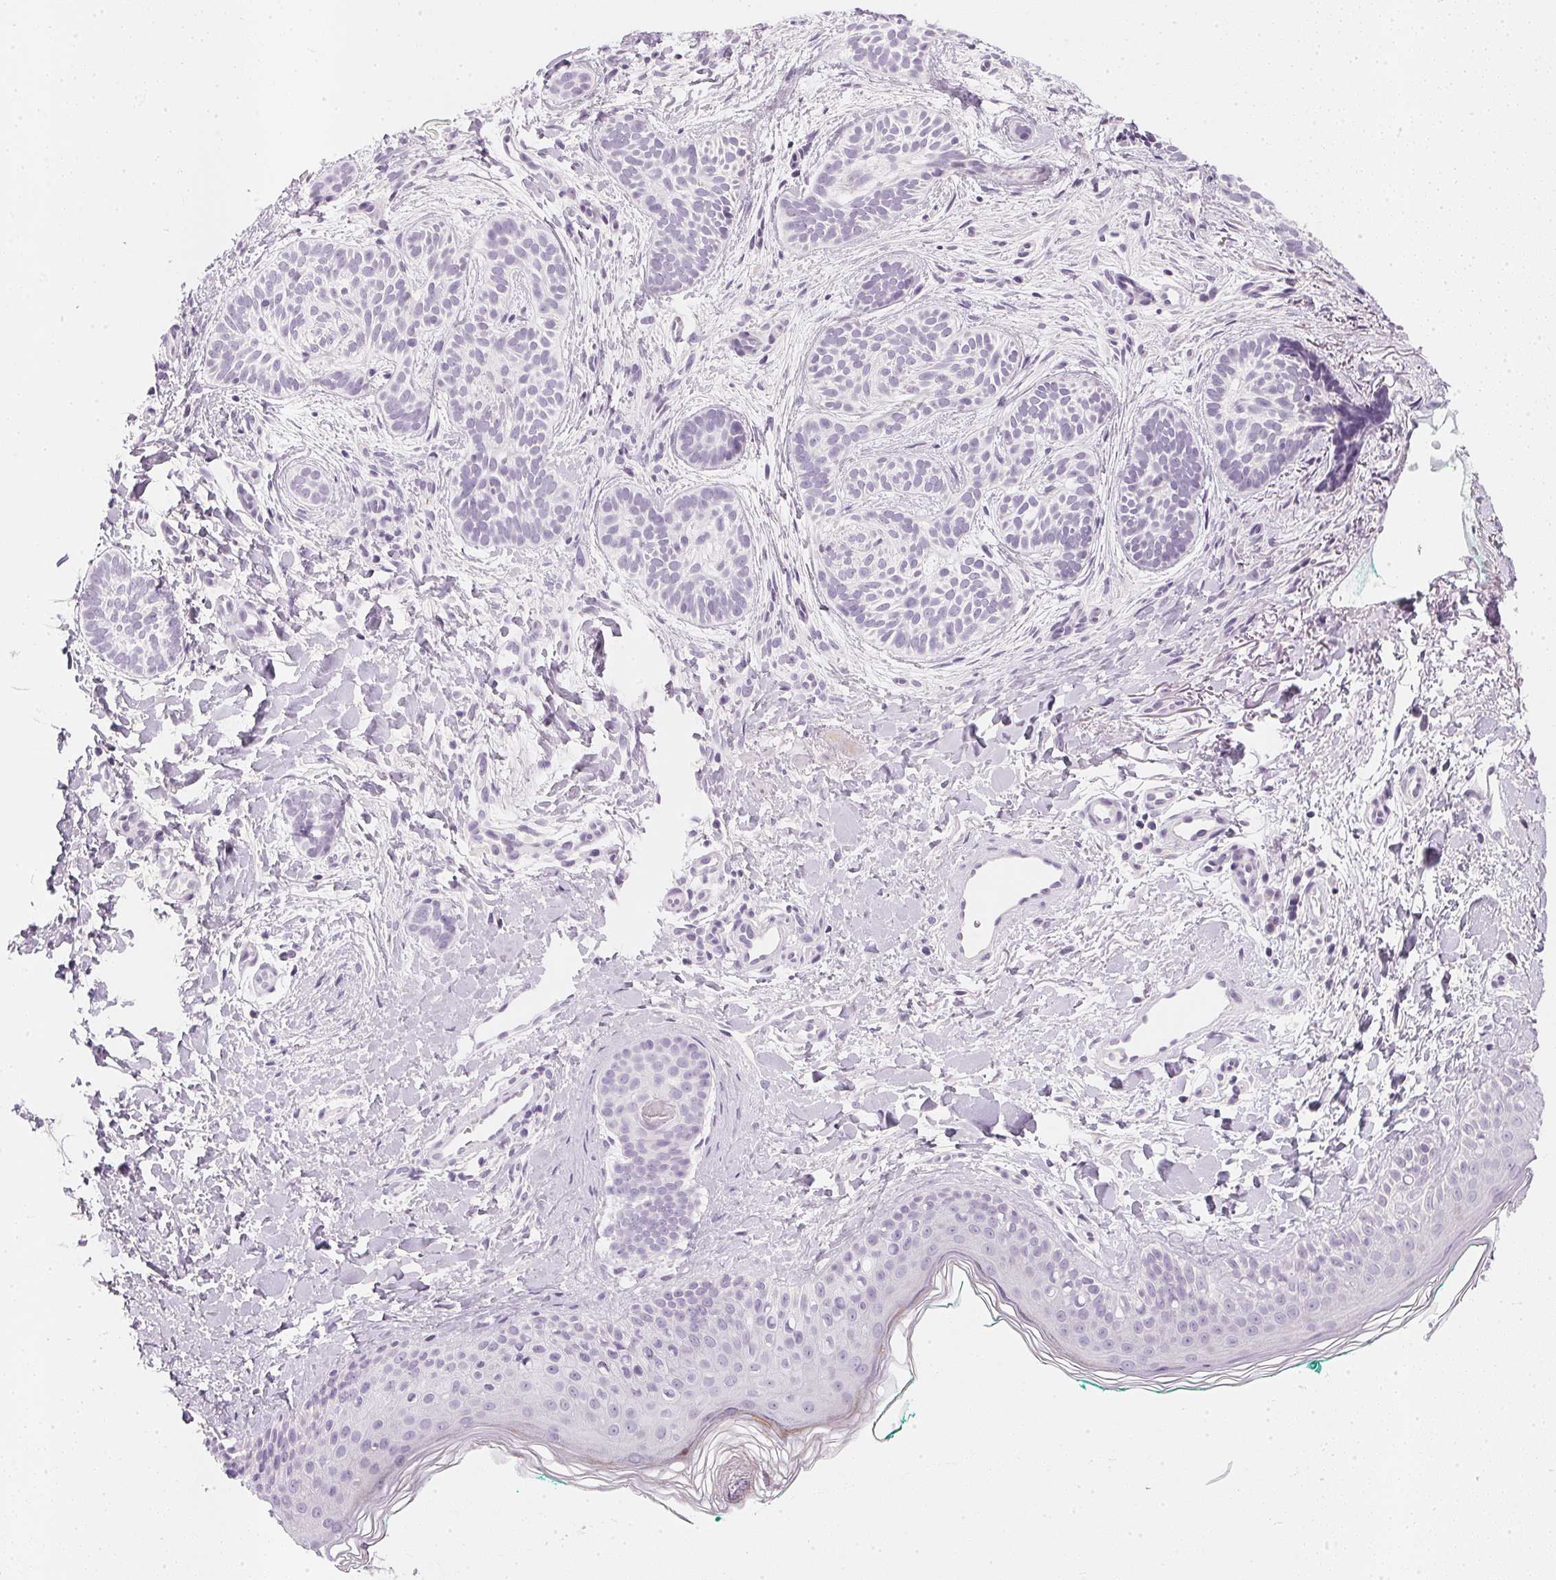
{"staining": {"intensity": "negative", "quantity": "none", "location": "none"}, "tissue": "skin cancer", "cell_type": "Tumor cells", "image_type": "cancer", "snomed": [{"axis": "morphology", "description": "Basal cell carcinoma"}, {"axis": "topography", "description": "Skin"}], "caption": "Immunohistochemistry (IHC) image of basal cell carcinoma (skin) stained for a protein (brown), which displays no positivity in tumor cells. Brightfield microscopy of immunohistochemistry stained with DAB (3,3'-diaminobenzidine) (brown) and hematoxylin (blue), captured at high magnification.", "gene": "CHST4", "patient": {"sex": "male", "age": 63}}